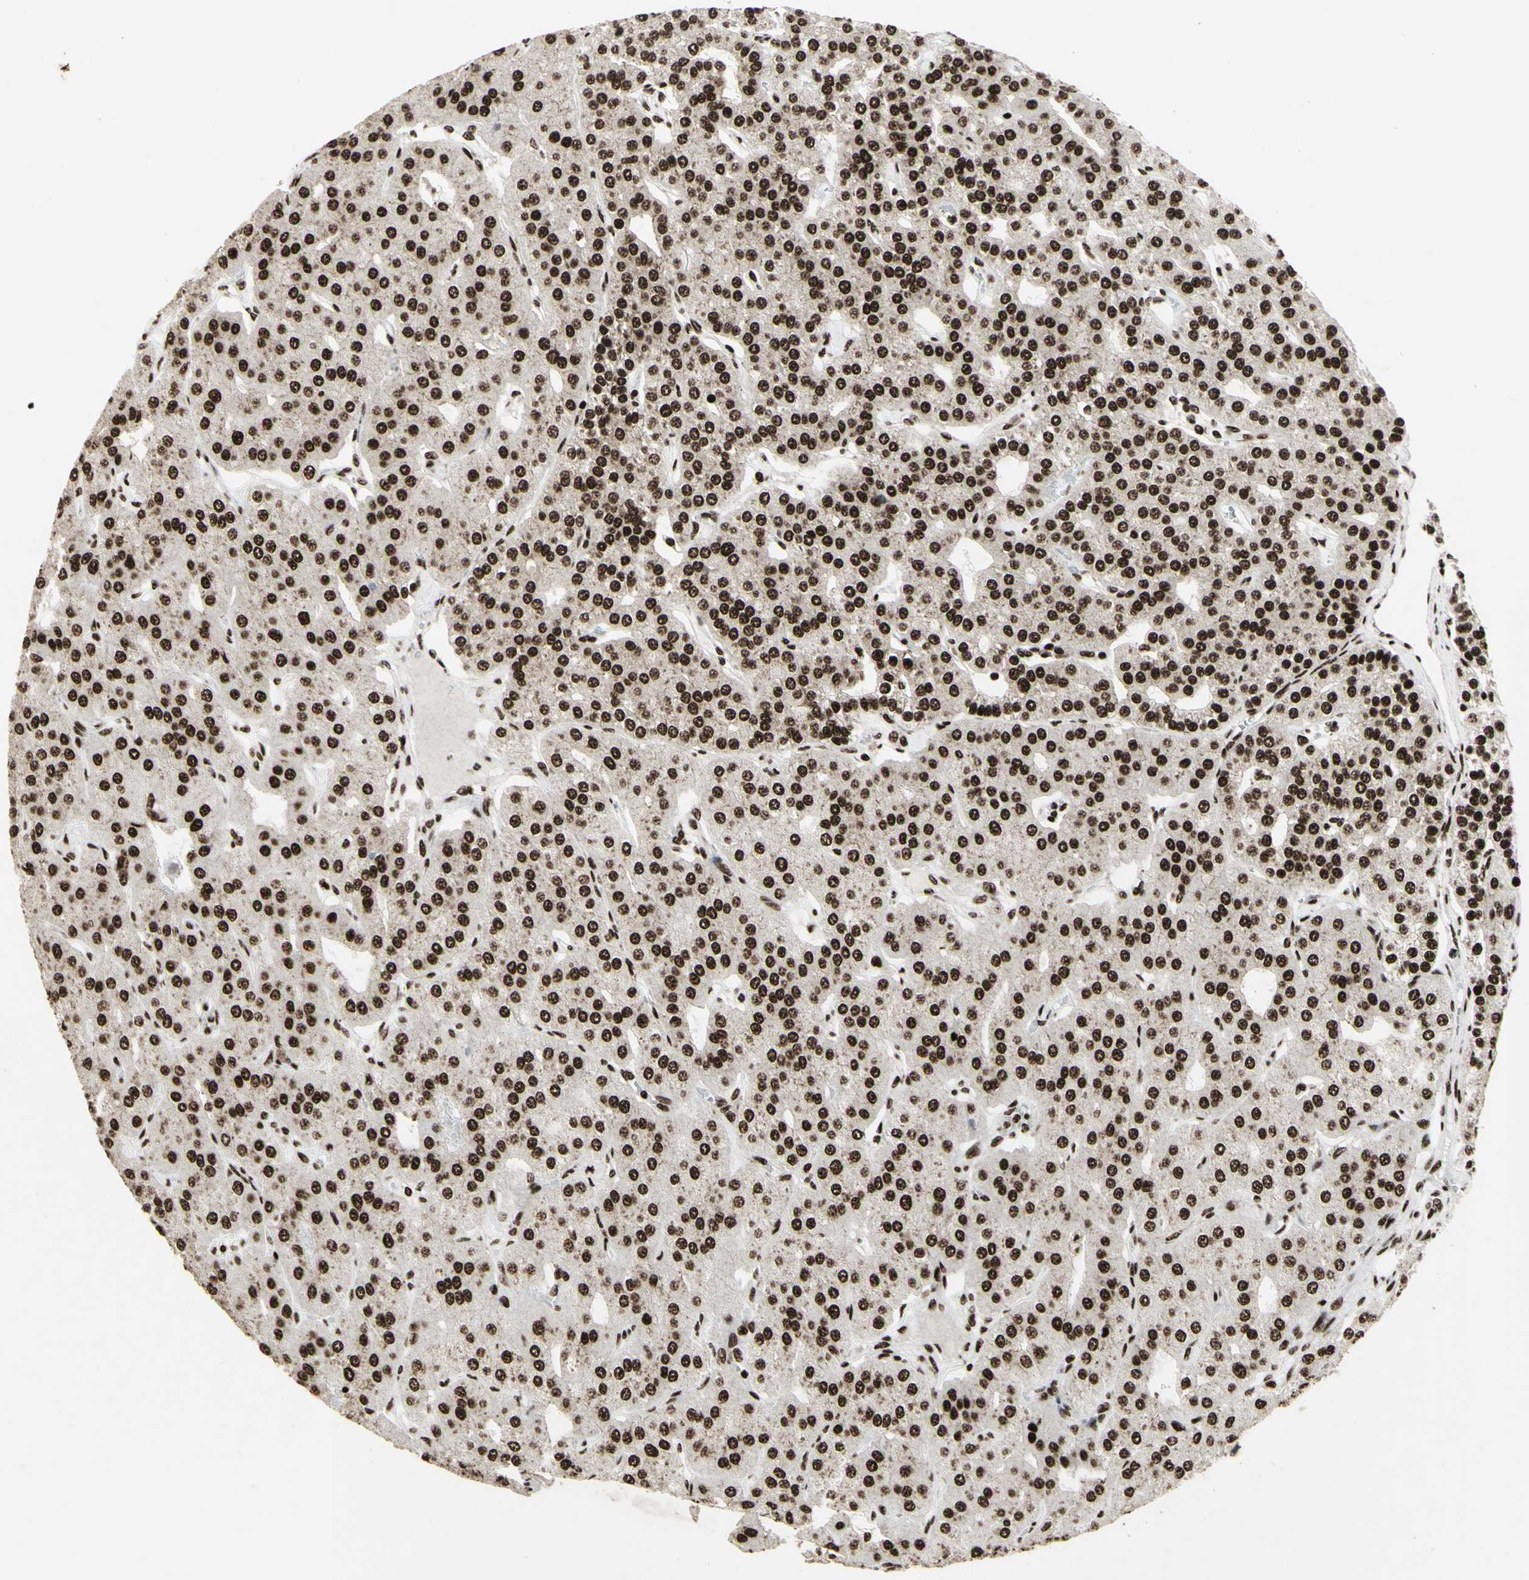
{"staining": {"intensity": "strong", "quantity": ">75%", "location": "nuclear"}, "tissue": "parathyroid gland", "cell_type": "Glandular cells", "image_type": "normal", "snomed": [{"axis": "morphology", "description": "Normal tissue, NOS"}, {"axis": "morphology", "description": "Adenoma, NOS"}, {"axis": "topography", "description": "Parathyroid gland"}], "caption": "The photomicrograph displays immunohistochemical staining of normal parathyroid gland. There is strong nuclear expression is present in approximately >75% of glandular cells. (brown staining indicates protein expression, while blue staining denotes nuclei).", "gene": "U2AF2", "patient": {"sex": "female", "age": 86}}